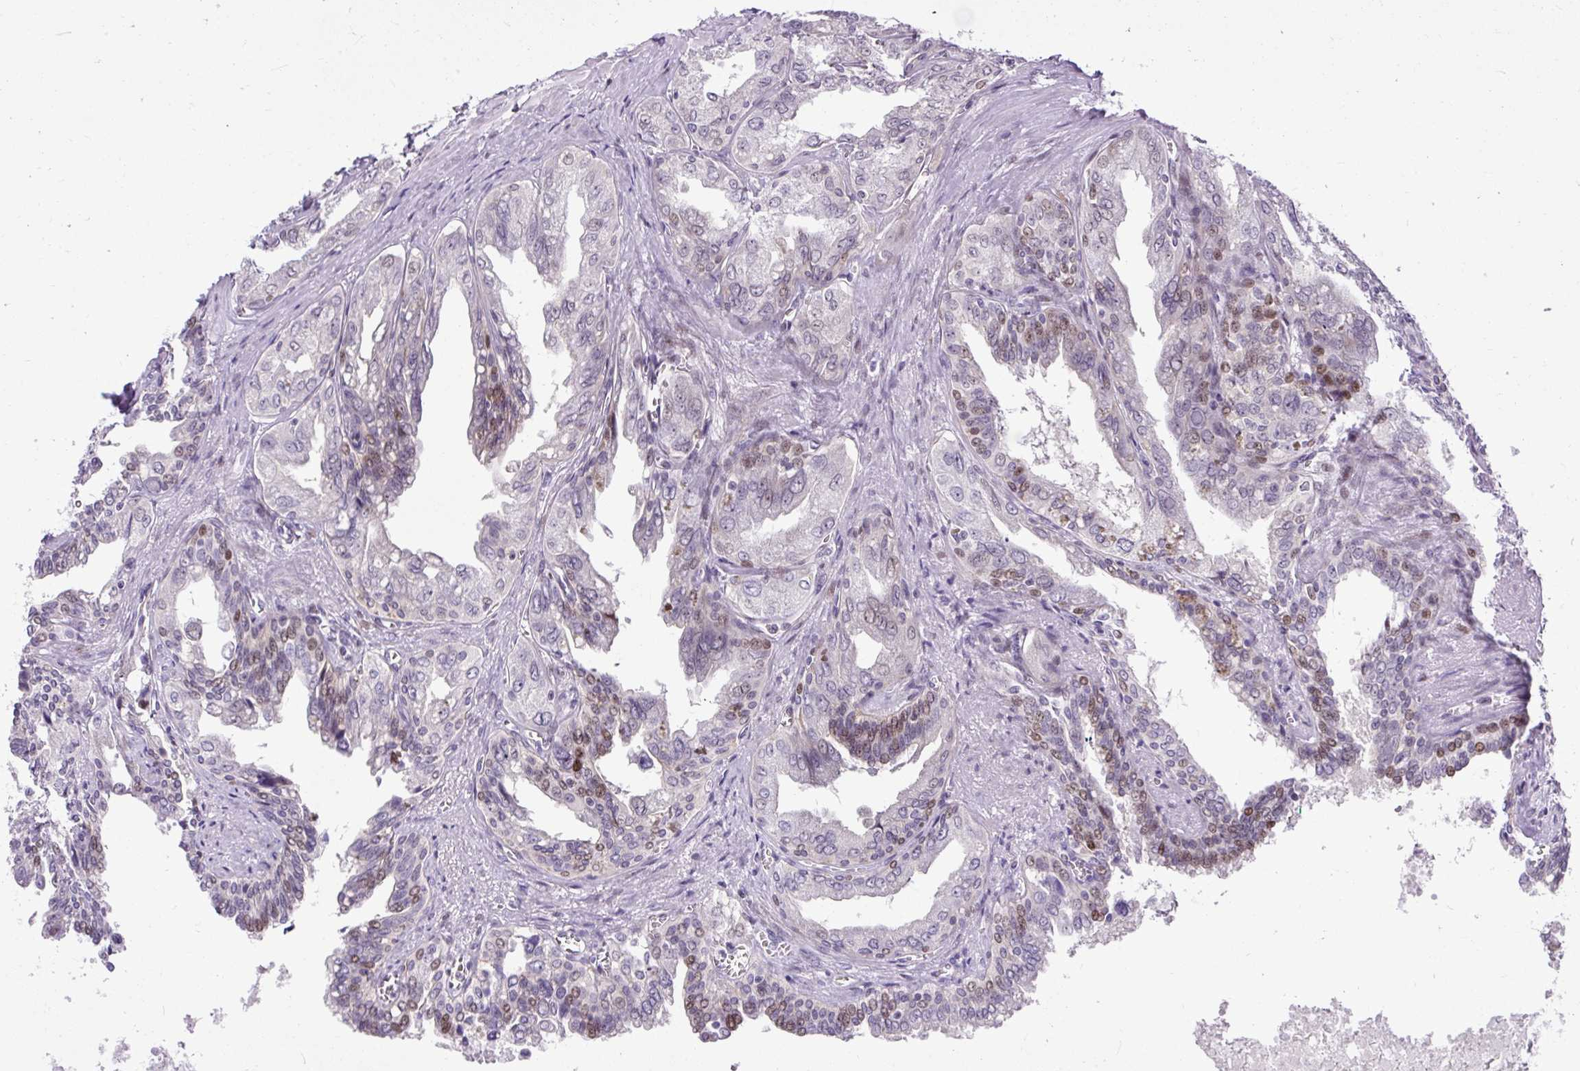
{"staining": {"intensity": "moderate", "quantity": "25%-75%", "location": "nuclear"}, "tissue": "seminal vesicle", "cell_type": "Glandular cells", "image_type": "normal", "snomed": [{"axis": "morphology", "description": "Normal tissue, NOS"}, {"axis": "topography", "description": "Seminal veicle"}], "caption": "A micrograph of seminal vesicle stained for a protein displays moderate nuclear brown staining in glandular cells. The staining was performed using DAB (3,3'-diaminobenzidine) to visualize the protein expression in brown, while the nuclei were stained in blue with hematoxylin (Magnification: 20x).", "gene": "ARHGEF18", "patient": {"sex": "male", "age": 67}}